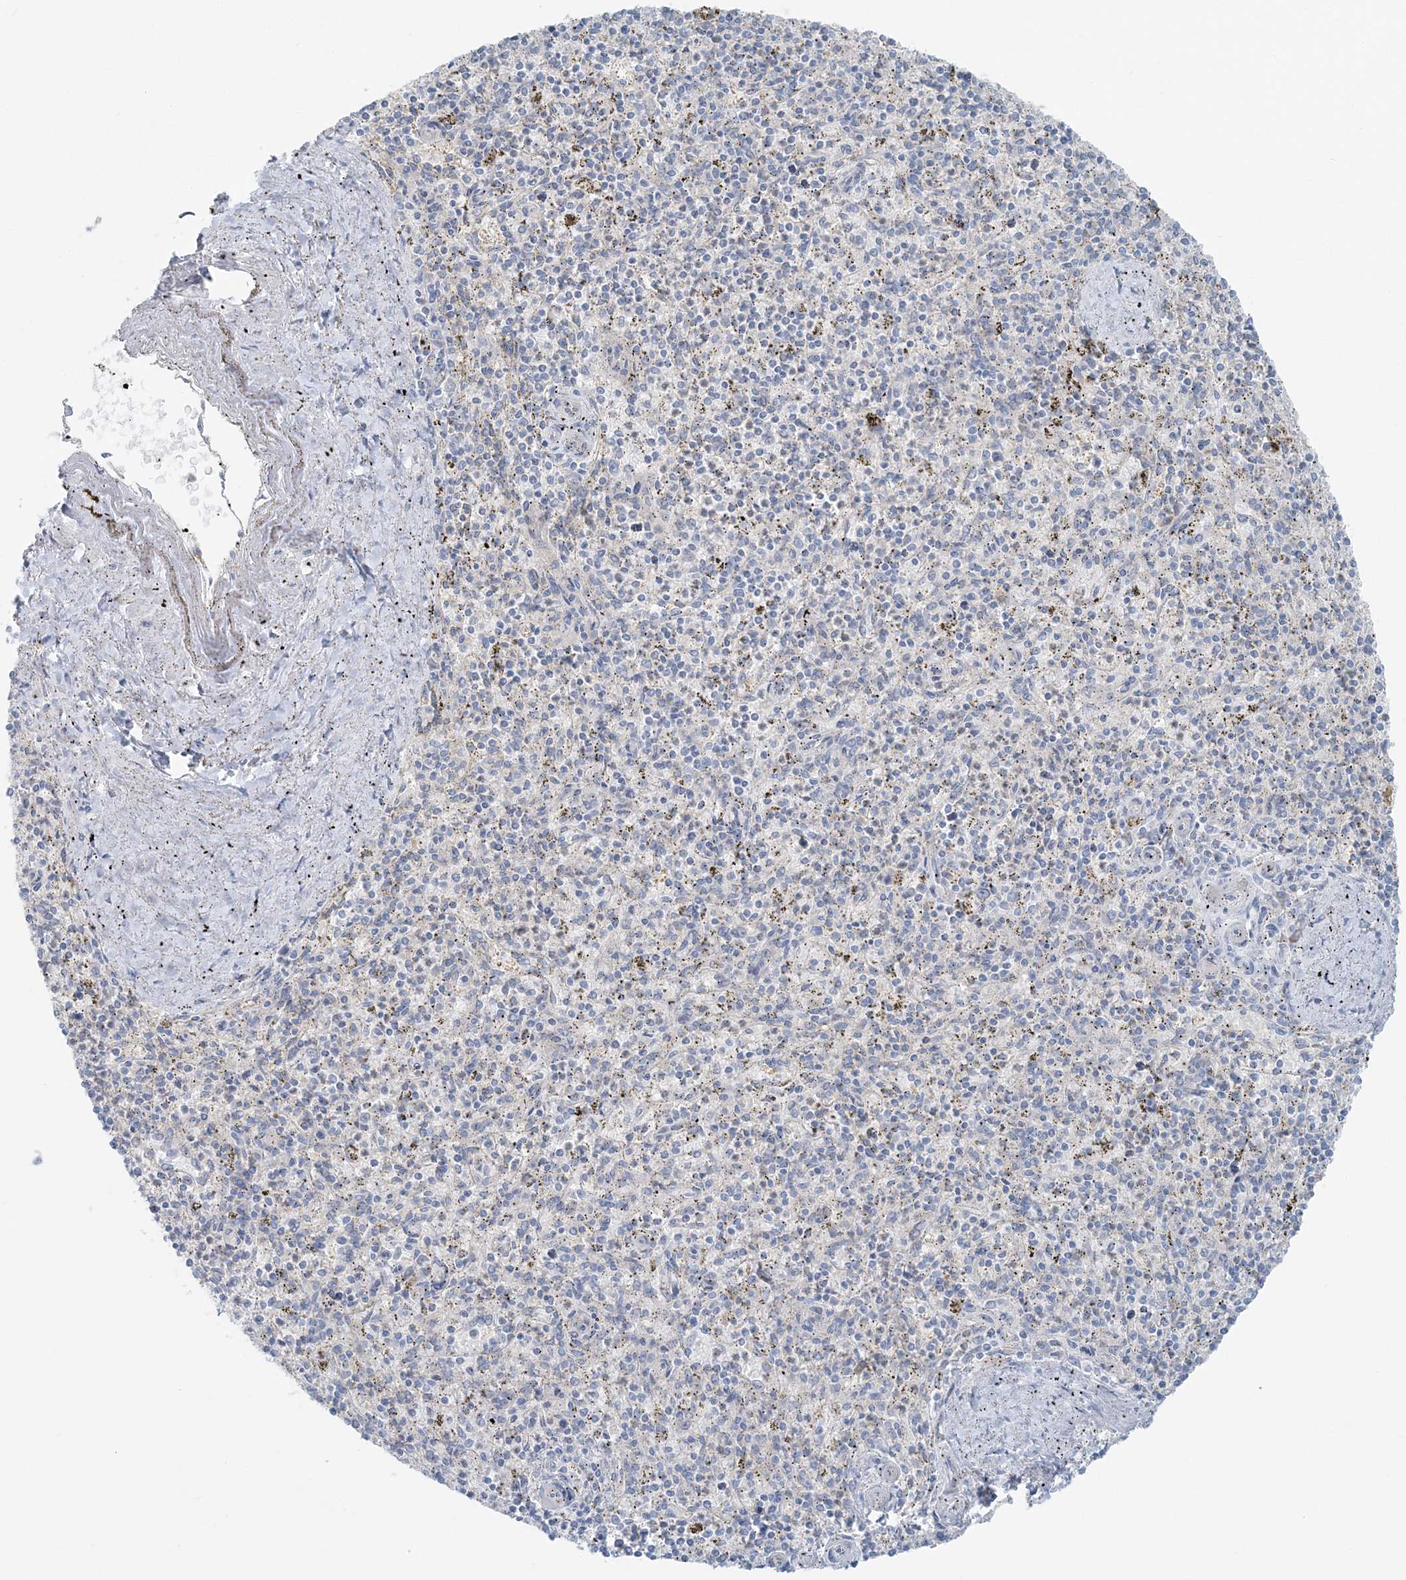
{"staining": {"intensity": "negative", "quantity": "none", "location": "none"}, "tissue": "spleen", "cell_type": "Cells in red pulp", "image_type": "normal", "snomed": [{"axis": "morphology", "description": "Normal tissue, NOS"}, {"axis": "topography", "description": "Spleen"}], "caption": "This micrograph is of unremarkable spleen stained with immunohistochemistry (IHC) to label a protein in brown with the nuclei are counter-stained blue. There is no staining in cells in red pulp.", "gene": "ATP11A", "patient": {"sex": "male", "age": 72}}